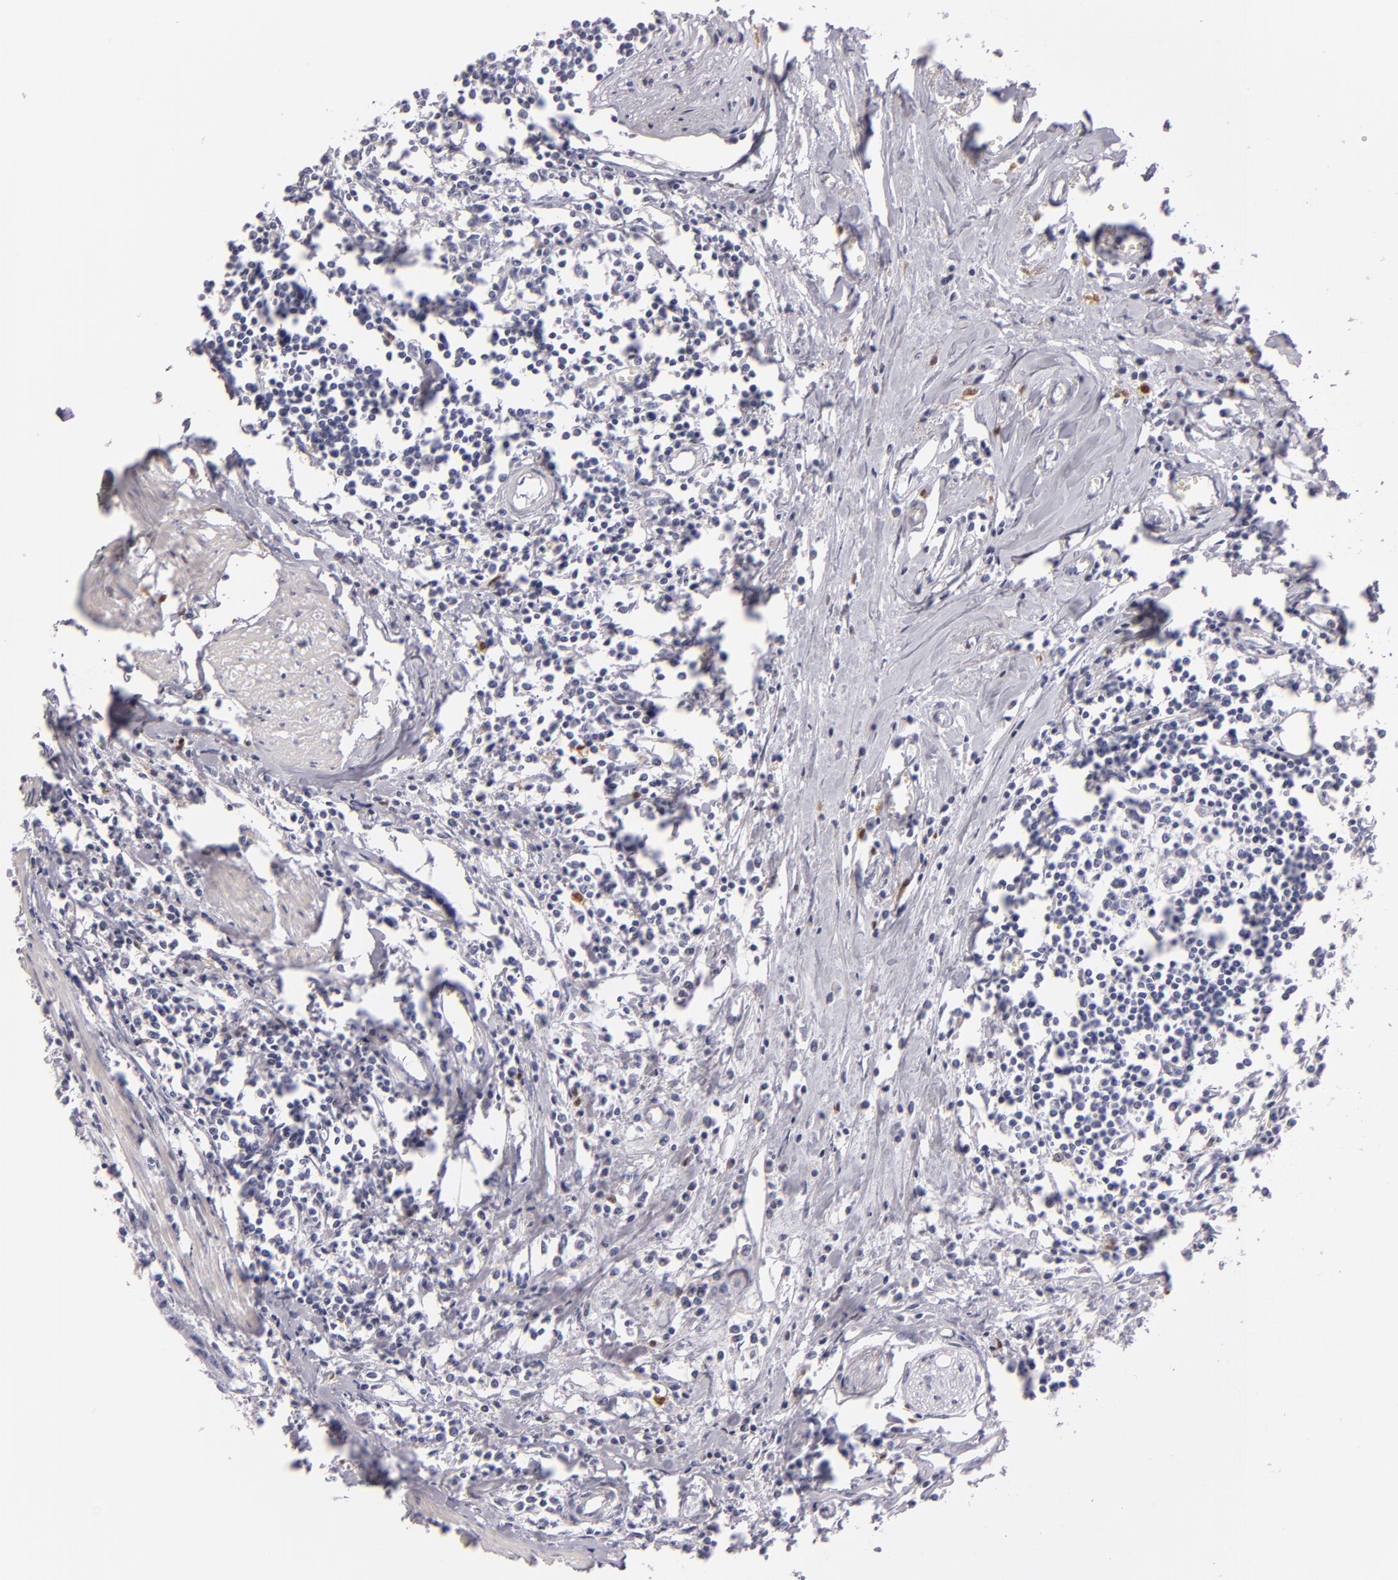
{"staining": {"intensity": "negative", "quantity": "none", "location": "none"}, "tissue": "urothelial cancer", "cell_type": "Tumor cells", "image_type": "cancer", "snomed": [{"axis": "morphology", "description": "Urothelial carcinoma, High grade"}, {"axis": "topography", "description": "Urinary bladder"}], "caption": "IHC image of neoplastic tissue: high-grade urothelial carcinoma stained with DAB (3,3'-diaminobenzidine) exhibits no significant protein staining in tumor cells. Nuclei are stained in blue.", "gene": "F13A1", "patient": {"sex": "male", "age": 54}}